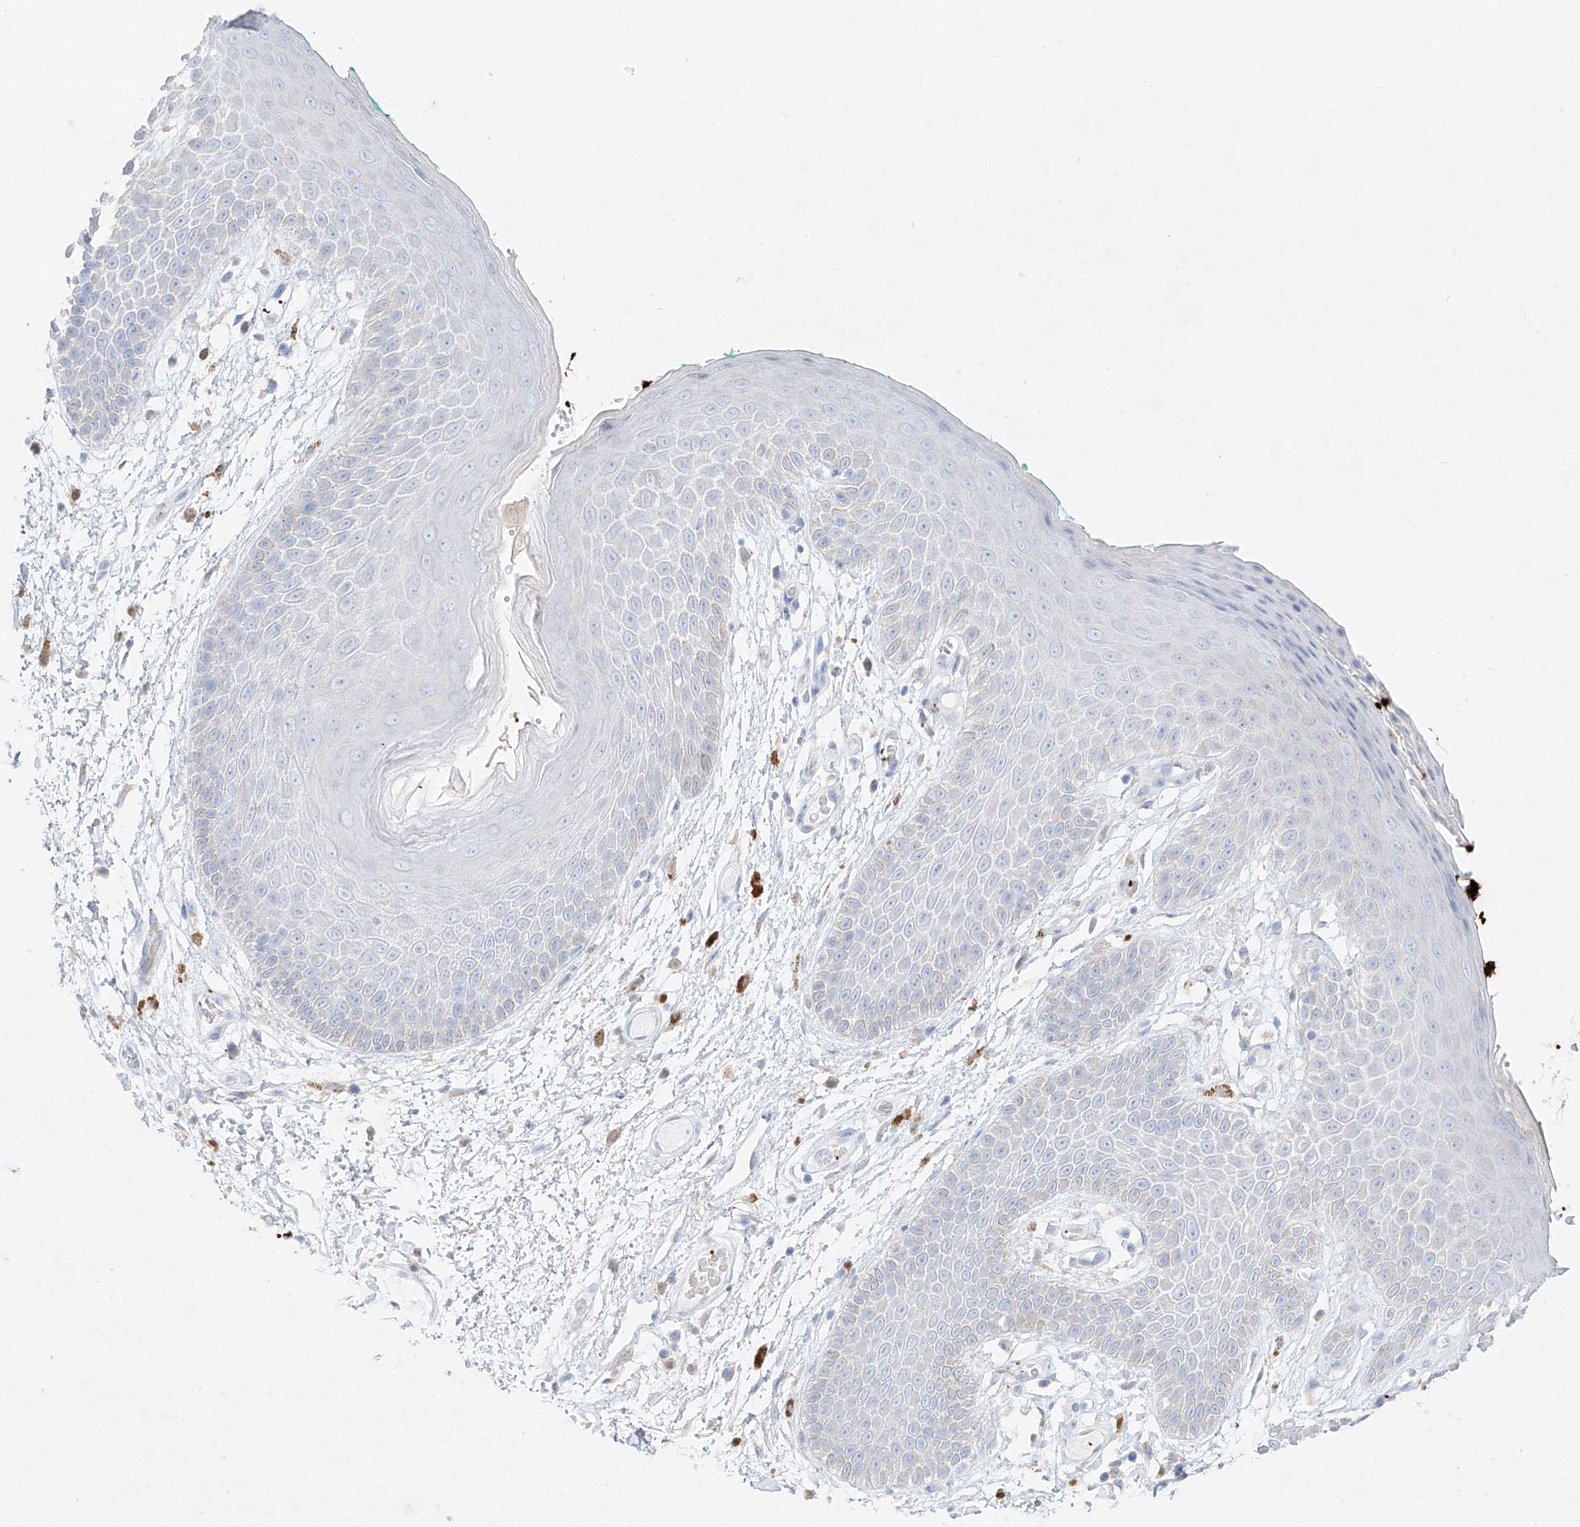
{"staining": {"intensity": "negative", "quantity": "none", "location": "none"}, "tissue": "skin", "cell_type": "Epidermal cells", "image_type": "normal", "snomed": [{"axis": "morphology", "description": "Normal tissue, NOS"}, {"axis": "topography", "description": "Anal"}], "caption": "Immunohistochemistry histopathology image of unremarkable skin stained for a protein (brown), which displays no expression in epidermal cells. (DAB immunohistochemistry, high magnification).", "gene": "PLEK", "patient": {"sex": "male", "age": 74}}